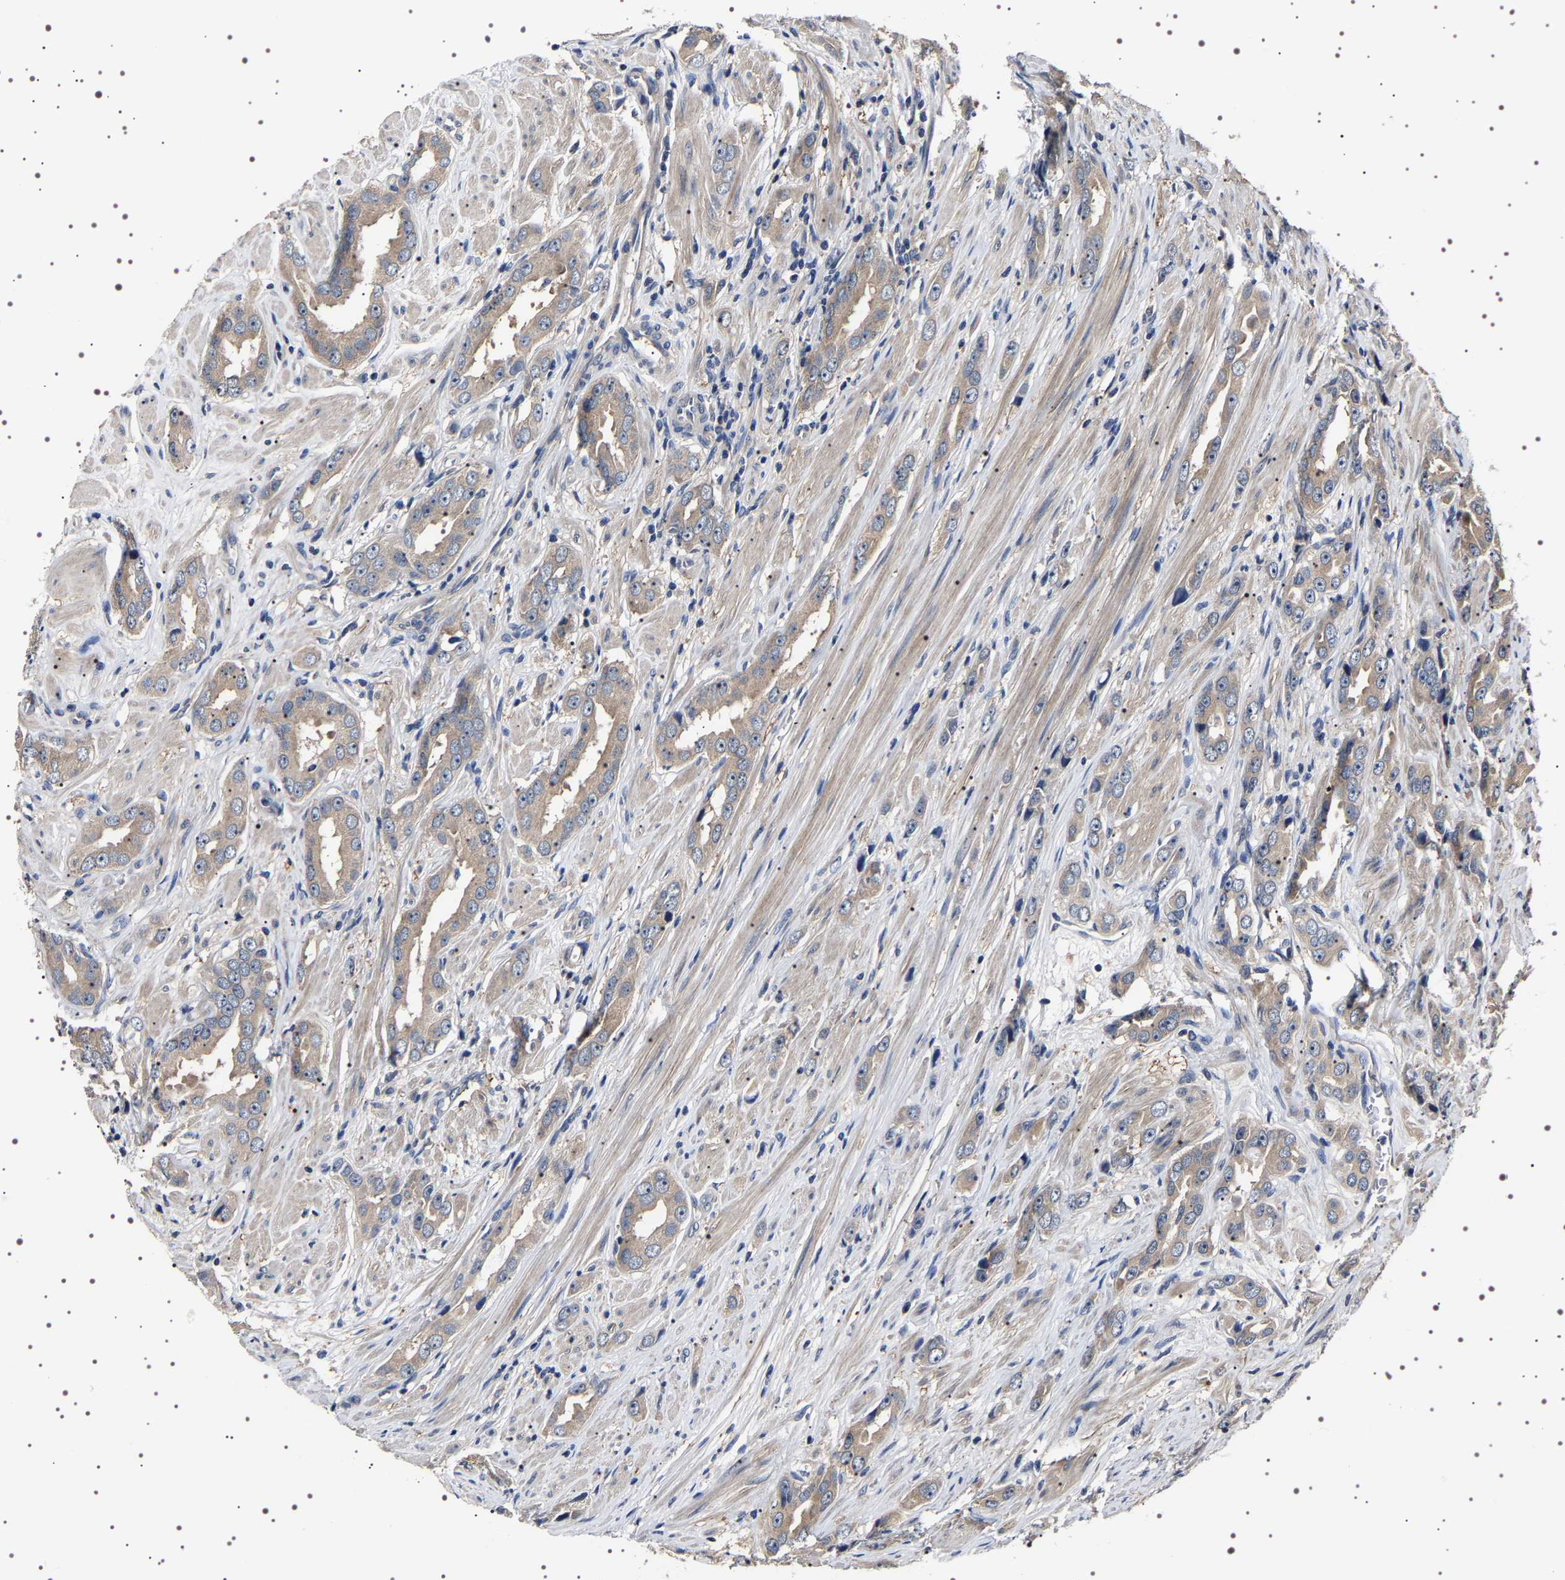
{"staining": {"intensity": "weak", "quantity": ">75%", "location": "cytoplasmic/membranous"}, "tissue": "prostate cancer", "cell_type": "Tumor cells", "image_type": "cancer", "snomed": [{"axis": "morphology", "description": "Adenocarcinoma, Medium grade"}, {"axis": "topography", "description": "Prostate"}], "caption": "Approximately >75% of tumor cells in prostate medium-grade adenocarcinoma demonstrate weak cytoplasmic/membranous protein expression as visualized by brown immunohistochemical staining.", "gene": "TARBP1", "patient": {"sex": "male", "age": 53}}